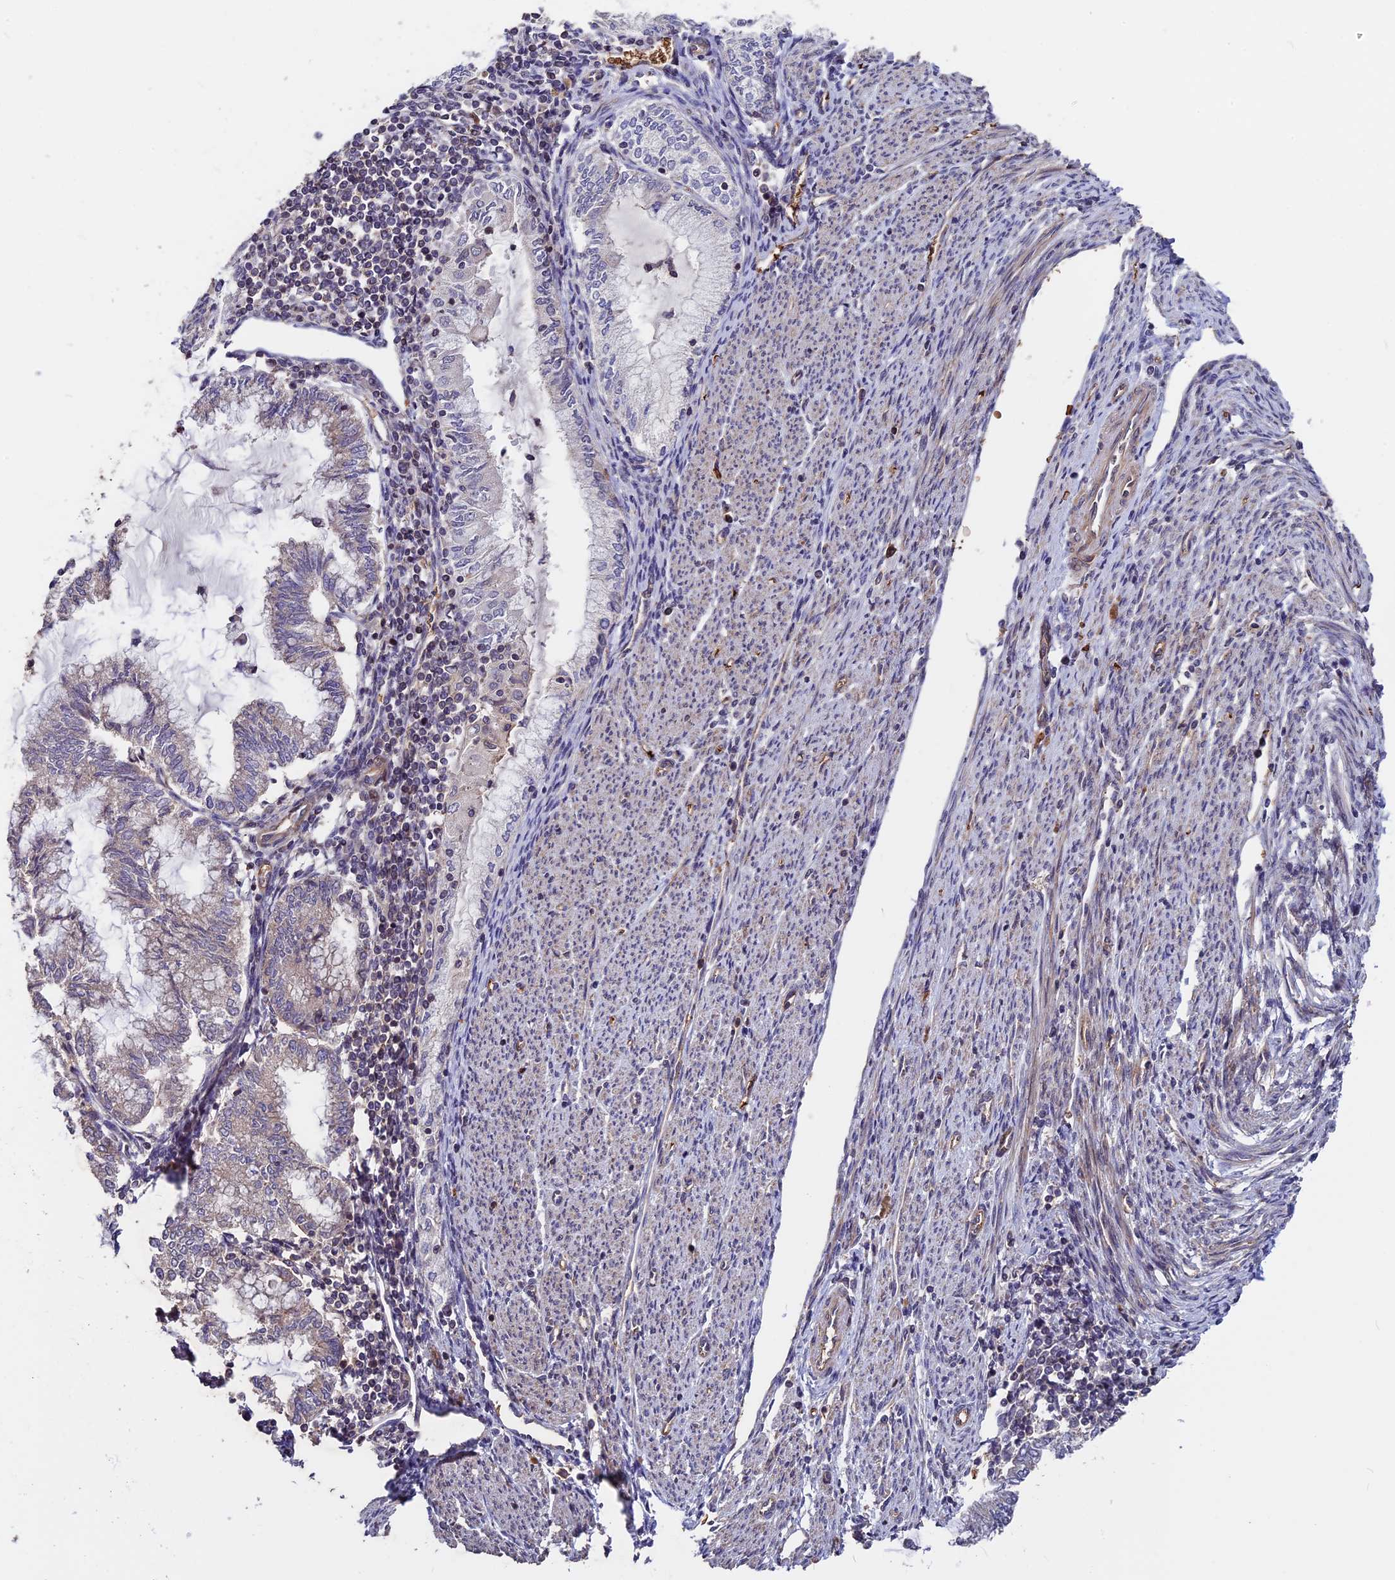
{"staining": {"intensity": "weak", "quantity": "<25%", "location": "cytoplasmic/membranous"}, "tissue": "endometrial cancer", "cell_type": "Tumor cells", "image_type": "cancer", "snomed": [{"axis": "morphology", "description": "Adenocarcinoma, NOS"}, {"axis": "topography", "description": "Endometrium"}], "caption": "The immunohistochemistry histopathology image has no significant staining in tumor cells of adenocarcinoma (endometrial) tissue. (IHC, brightfield microscopy, high magnification).", "gene": "ZC3H10", "patient": {"sex": "female", "age": 79}}